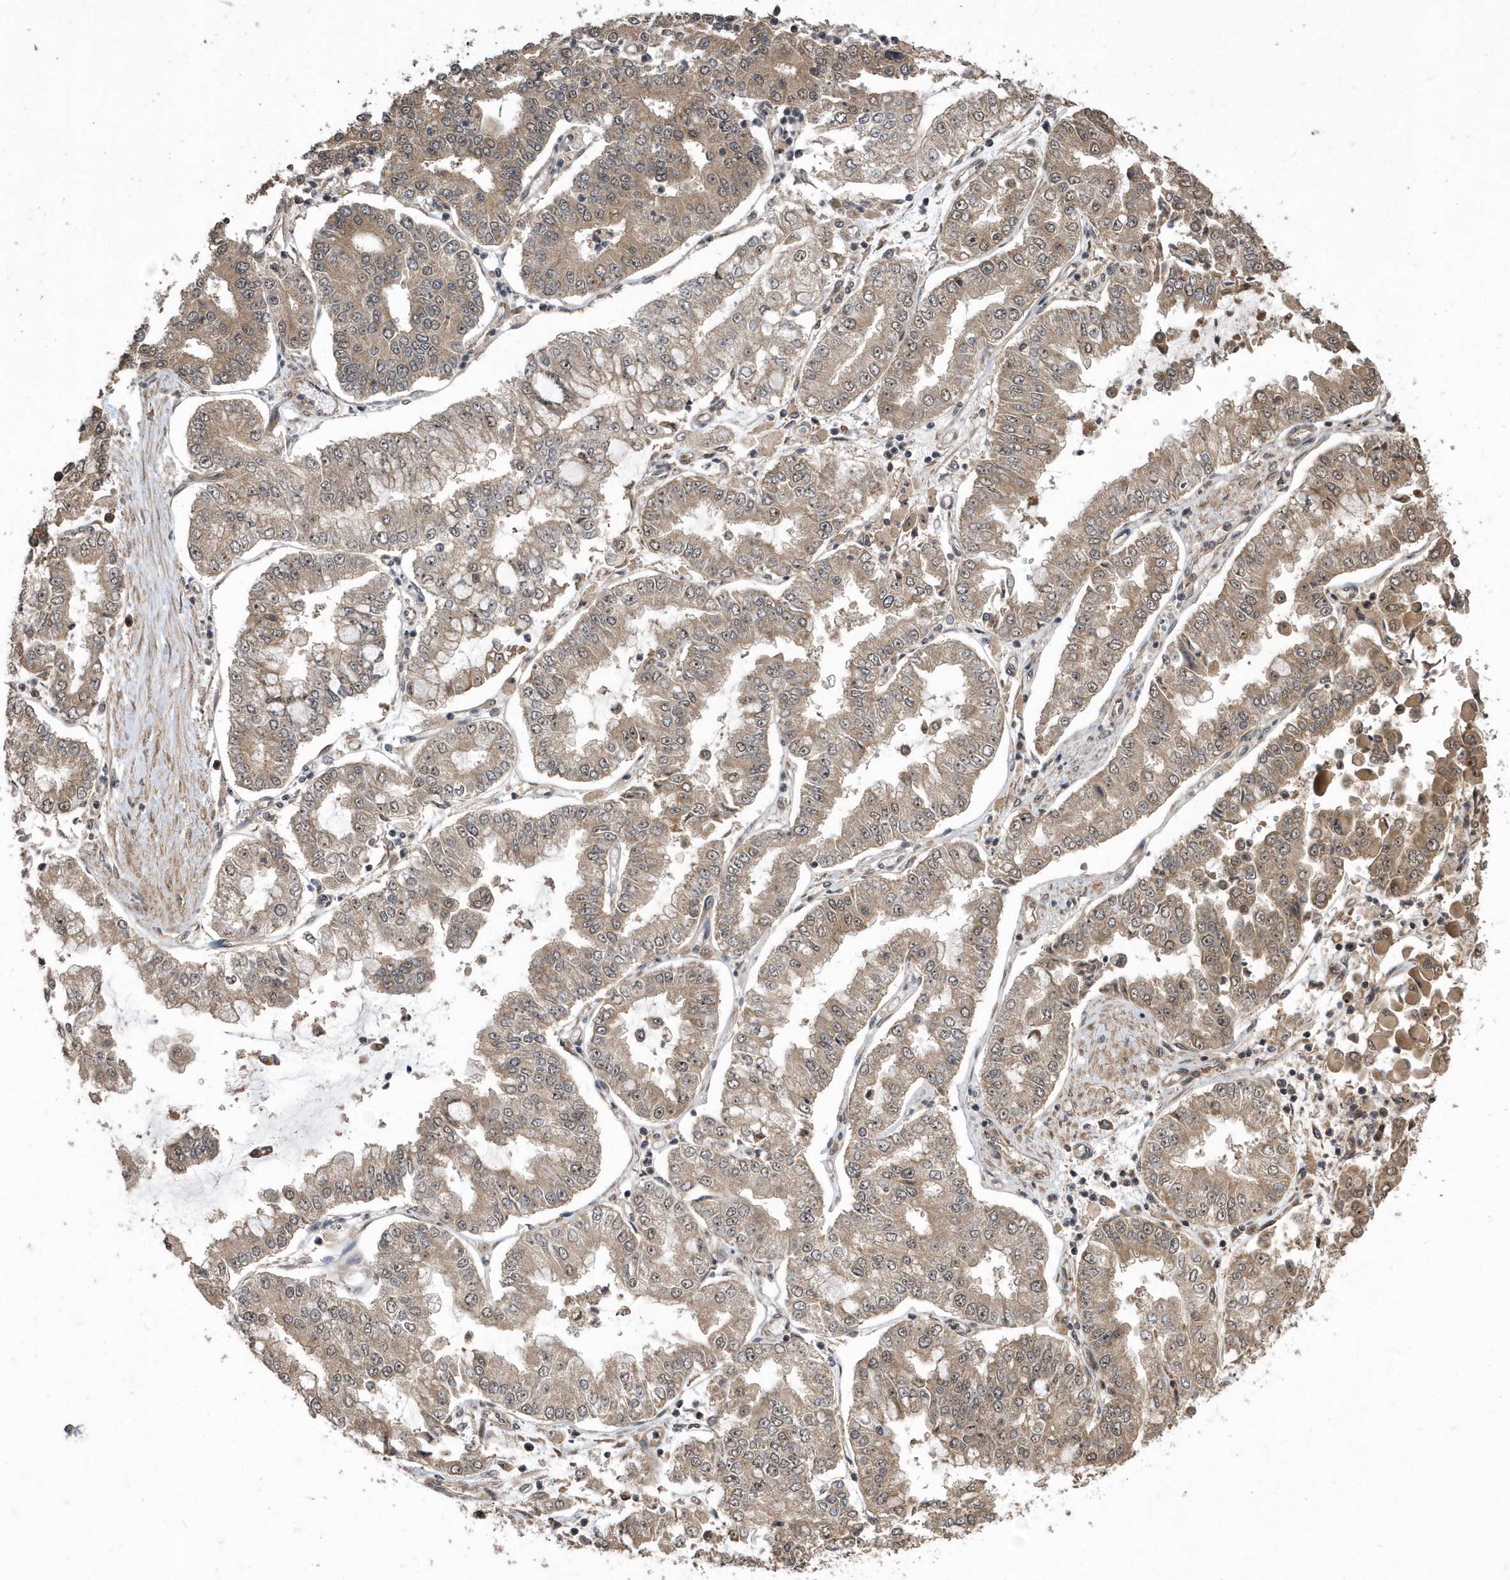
{"staining": {"intensity": "weak", "quantity": ">75%", "location": "cytoplasmic/membranous"}, "tissue": "stomach cancer", "cell_type": "Tumor cells", "image_type": "cancer", "snomed": [{"axis": "morphology", "description": "Adenocarcinoma, NOS"}, {"axis": "topography", "description": "Stomach"}], "caption": "An image showing weak cytoplasmic/membranous positivity in approximately >75% of tumor cells in stomach cancer, as visualized by brown immunohistochemical staining.", "gene": "WASHC5", "patient": {"sex": "male", "age": 76}}